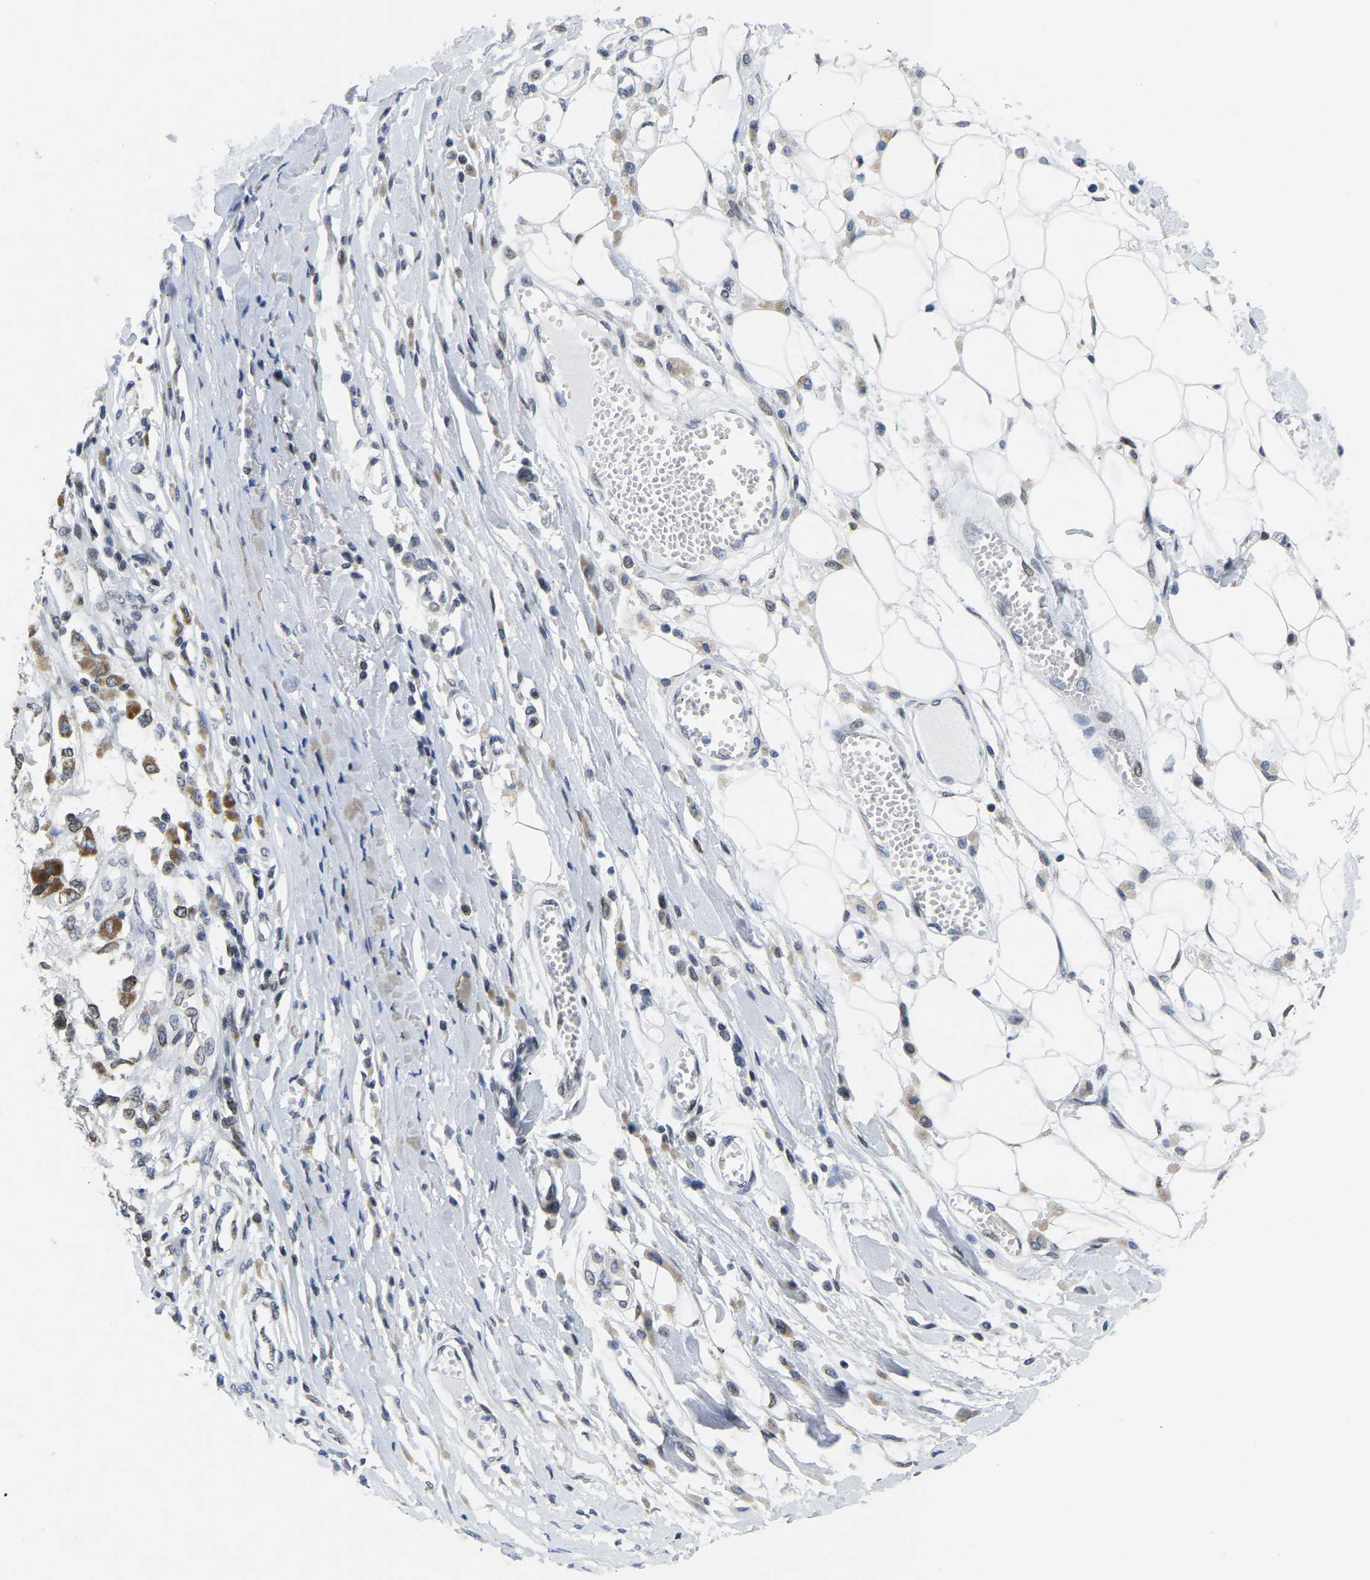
{"staining": {"intensity": "weak", "quantity": "<25%", "location": "nuclear"}, "tissue": "melanoma", "cell_type": "Tumor cells", "image_type": "cancer", "snomed": [{"axis": "morphology", "description": "Malignant melanoma, Metastatic site"}, {"axis": "topography", "description": "Lymph node"}], "caption": "Immunohistochemistry image of neoplastic tissue: melanoma stained with DAB shows no significant protein positivity in tumor cells.", "gene": "UPK3A", "patient": {"sex": "male", "age": 59}}